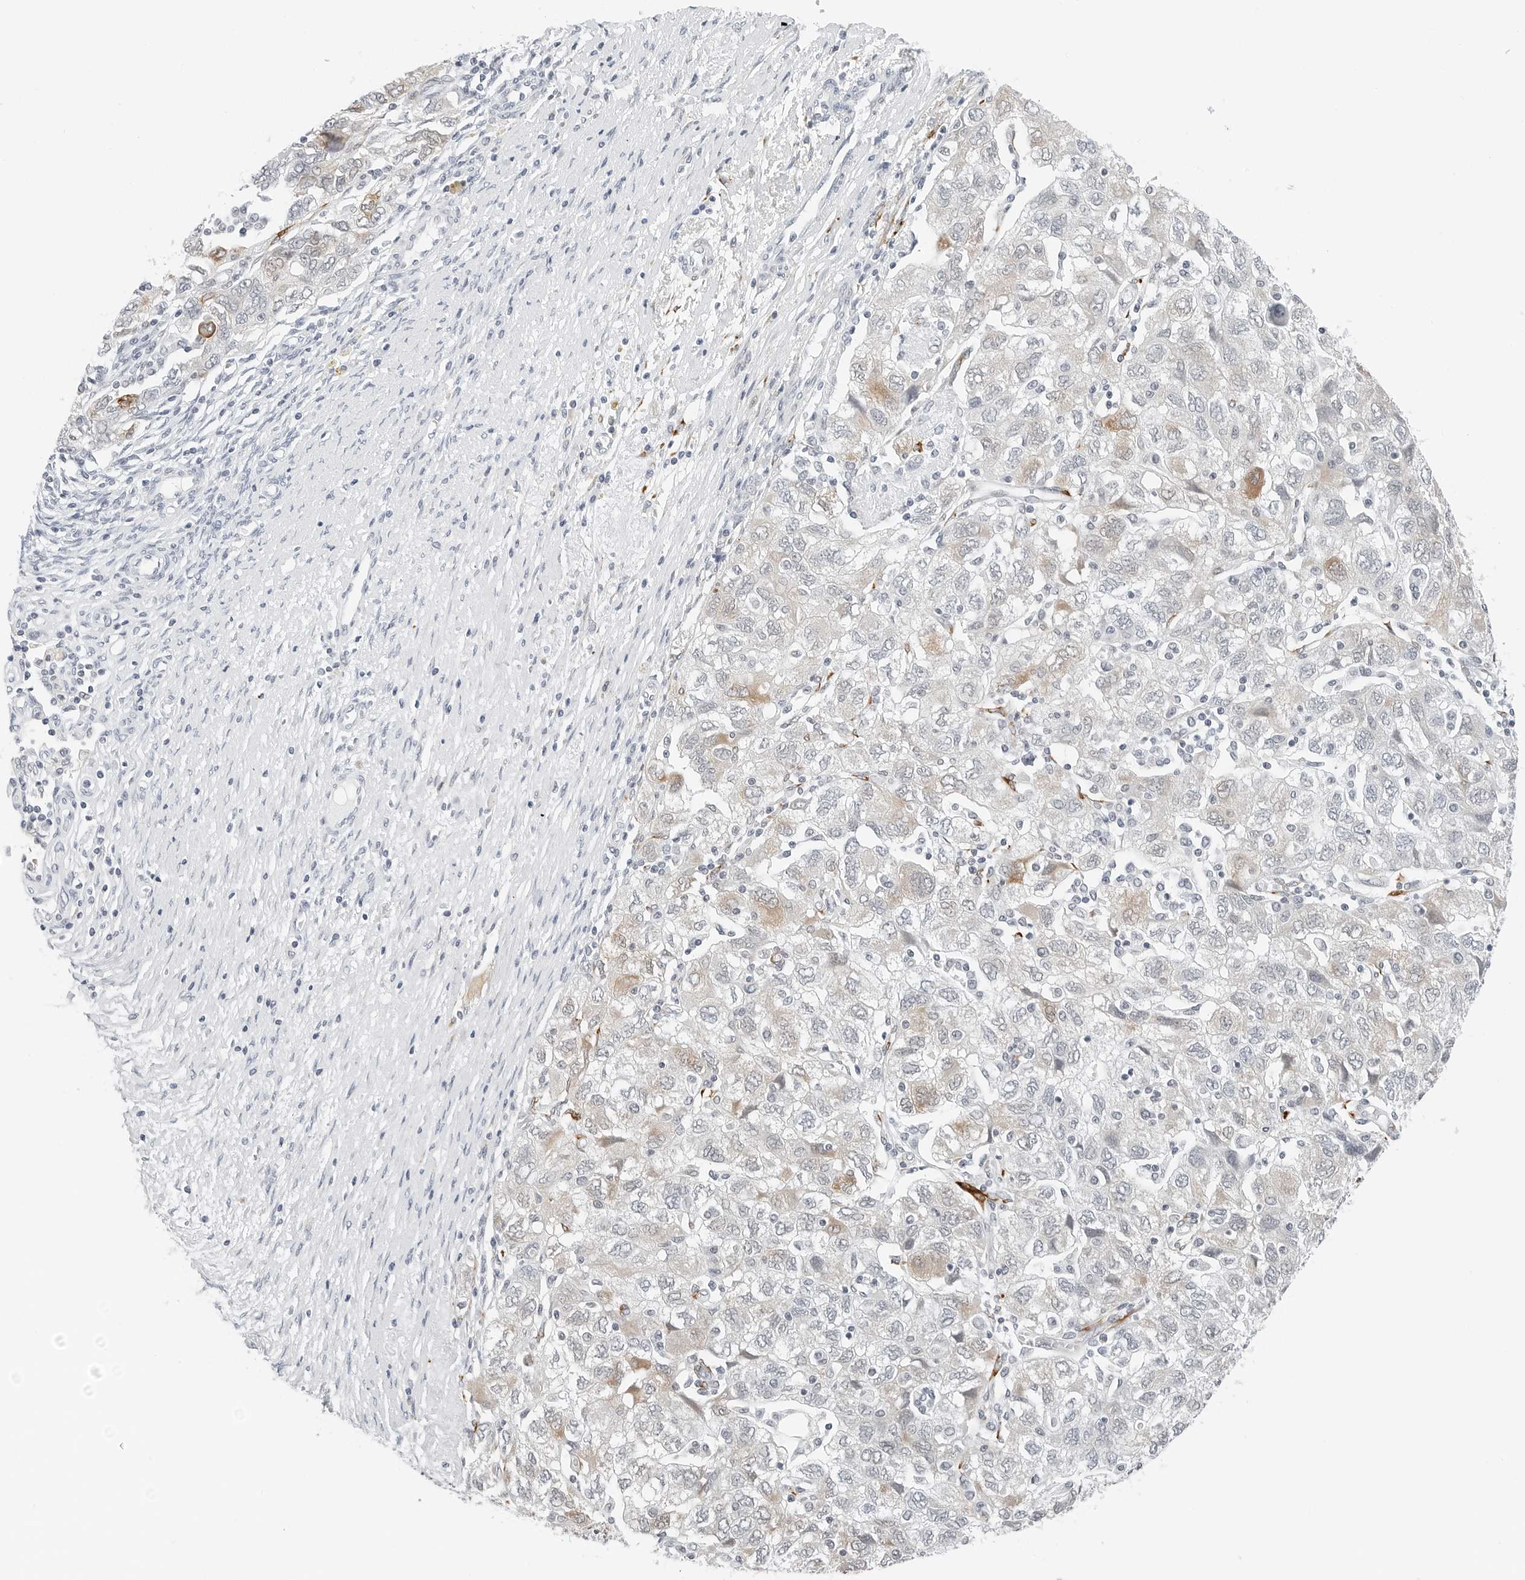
{"staining": {"intensity": "weak", "quantity": "<25%", "location": "cytoplasmic/membranous"}, "tissue": "ovarian cancer", "cell_type": "Tumor cells", "image_type": "cancer", "snomed": [{"axis": "morphology", "description": "Carcinoma, NOS"}, {"axis": "morphology", "description": "Cystadenocarcinoma, serous, NOS"}, {"axis": "topography", "description": "Ovary"}], "caption": "IHC image of neoplastic tissue: human ovarian serous cystadenocarcinoma stained with DAB (3,3'-diaminobenzidine) reveals no significant protein positivity in tumor cells.", "gene": "P4HA2", "patient": {"sex": "female", "age": 69}}